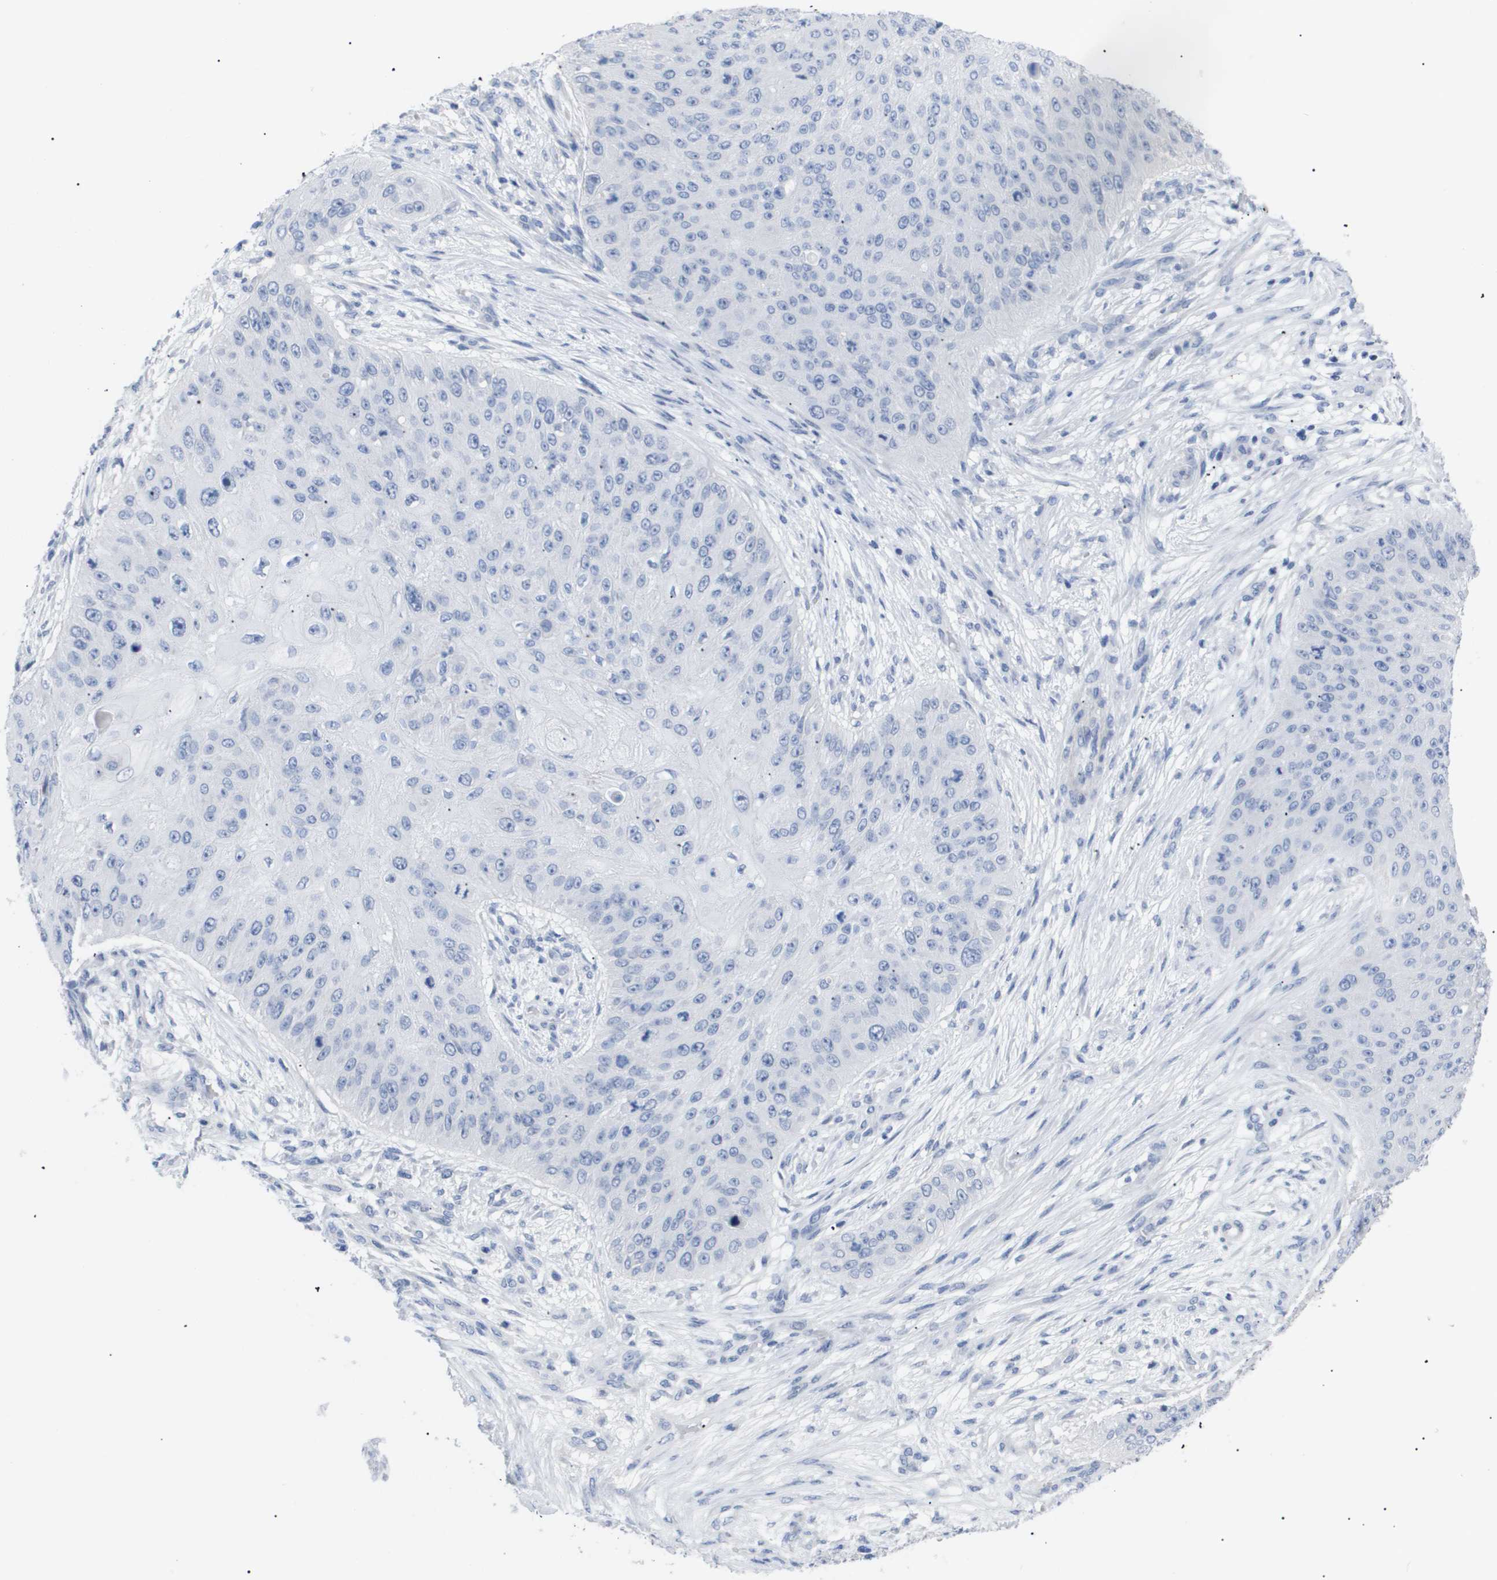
{"staining": {"intensity": "negative", "quantity": "none", "location": "none"}, "tissue": "skin cancer", "cell_type": "Tumor cells", "image_type": "cancer", "snomed": [{"axis": "morphology", "description": "Squamous cell carcinoma, NOS"}, {"axis": "topography", "description": "Skin"}], "caption": "Tumor cells are negative for brown protein staining in skin squamous cell carcinoma.", "gene": "CAV3", "patient": {"sex": "female", "age": 80}}